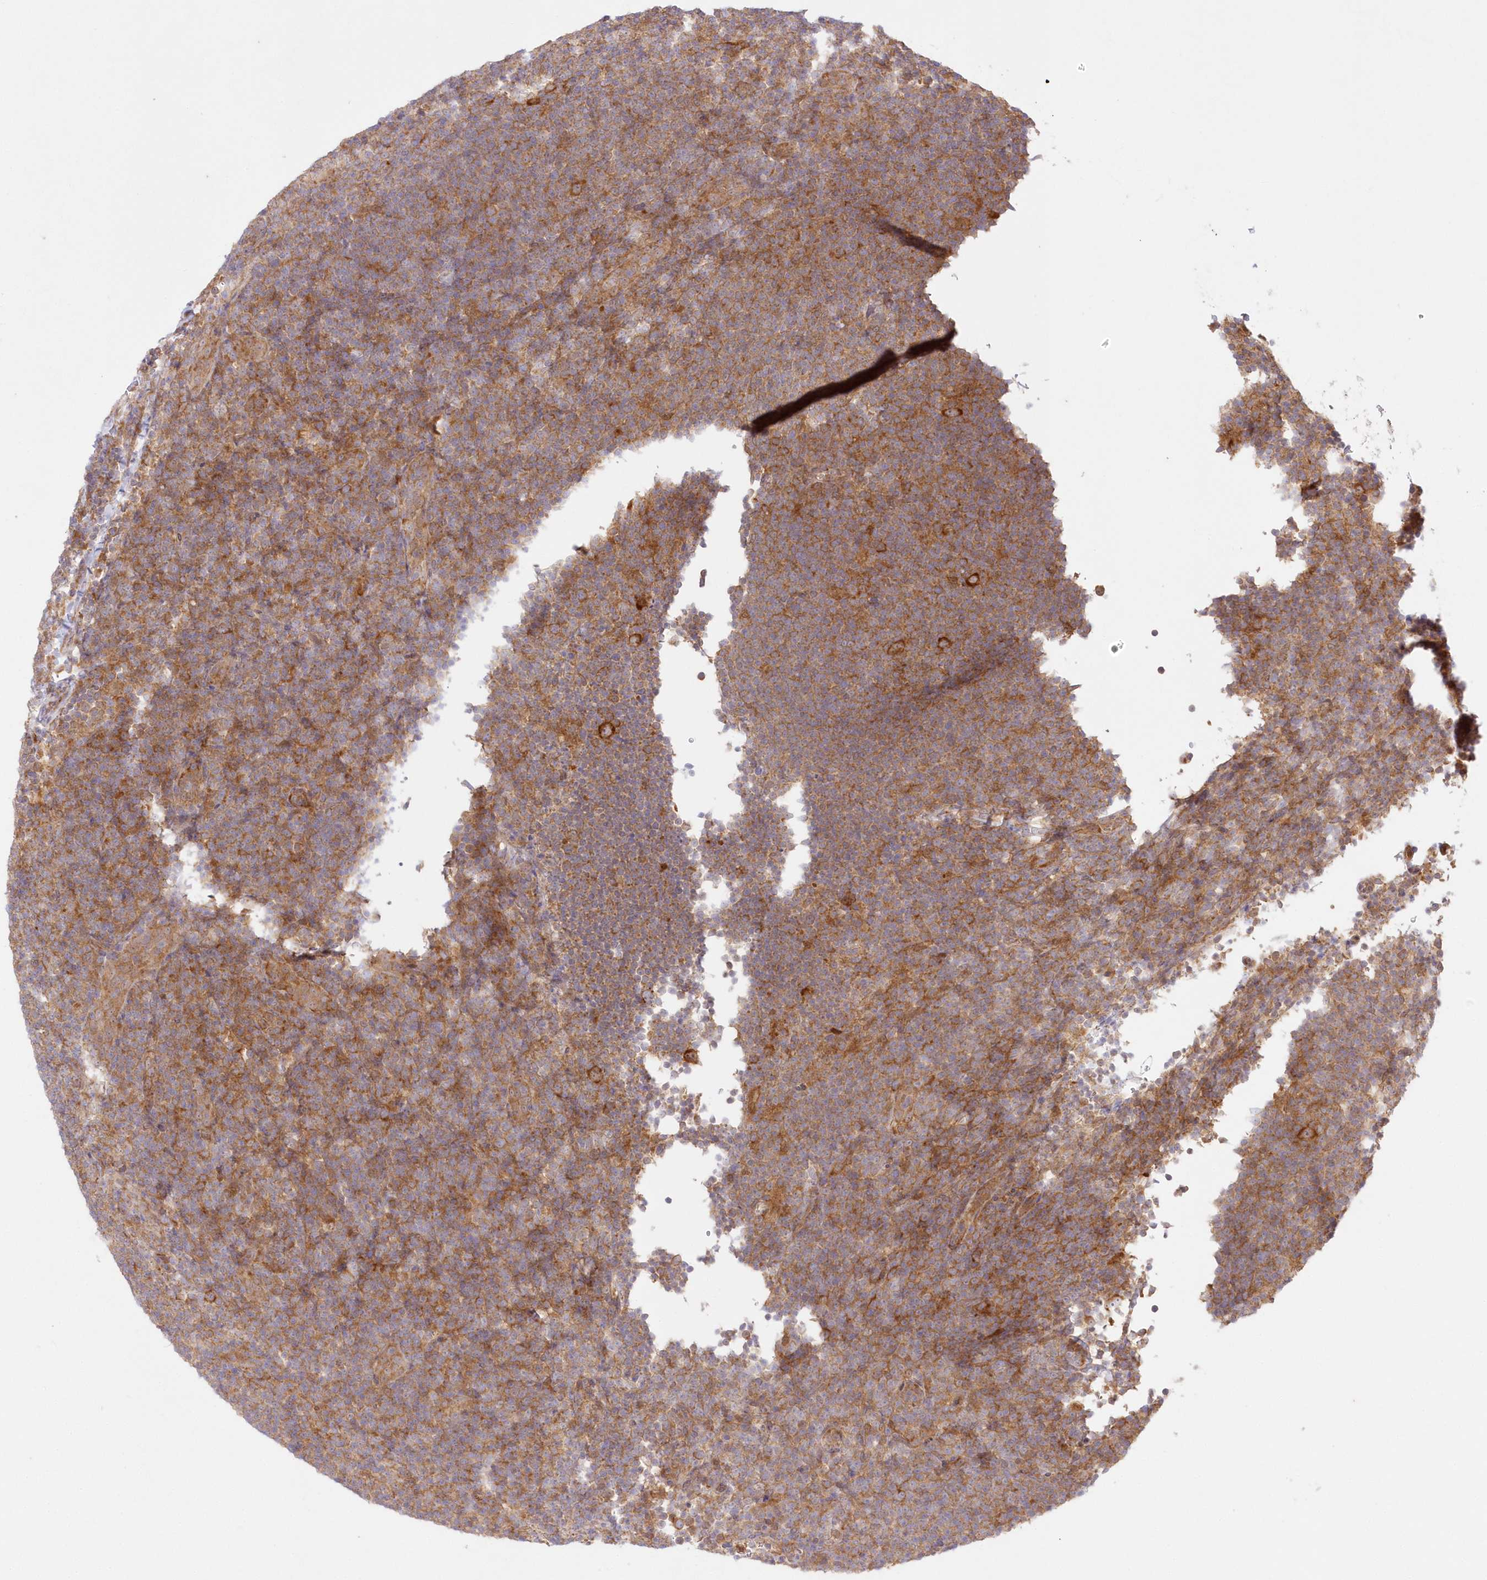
{"staining": {"intensity": "strong", "quantity": ">75%", "location": "cytoplasmic/membranous"}, "tissue": "lymphoma", "cell_type": "Tumor cells", "image_type": "cancer", "snomed": [{"axis": "morphology", "description": "Hodgkin's disease, NOS"}, {"axis": "topography", "description": "Lymph node"}], "caption": "Human Hodgkin's disease stained with a brown dye demonstrates strong cytoplasmic/membranous positive positivity in approximately >75% of tumor cells.", "gene": "RNPEP", "patient": {"sex": "female", "age": 57}}